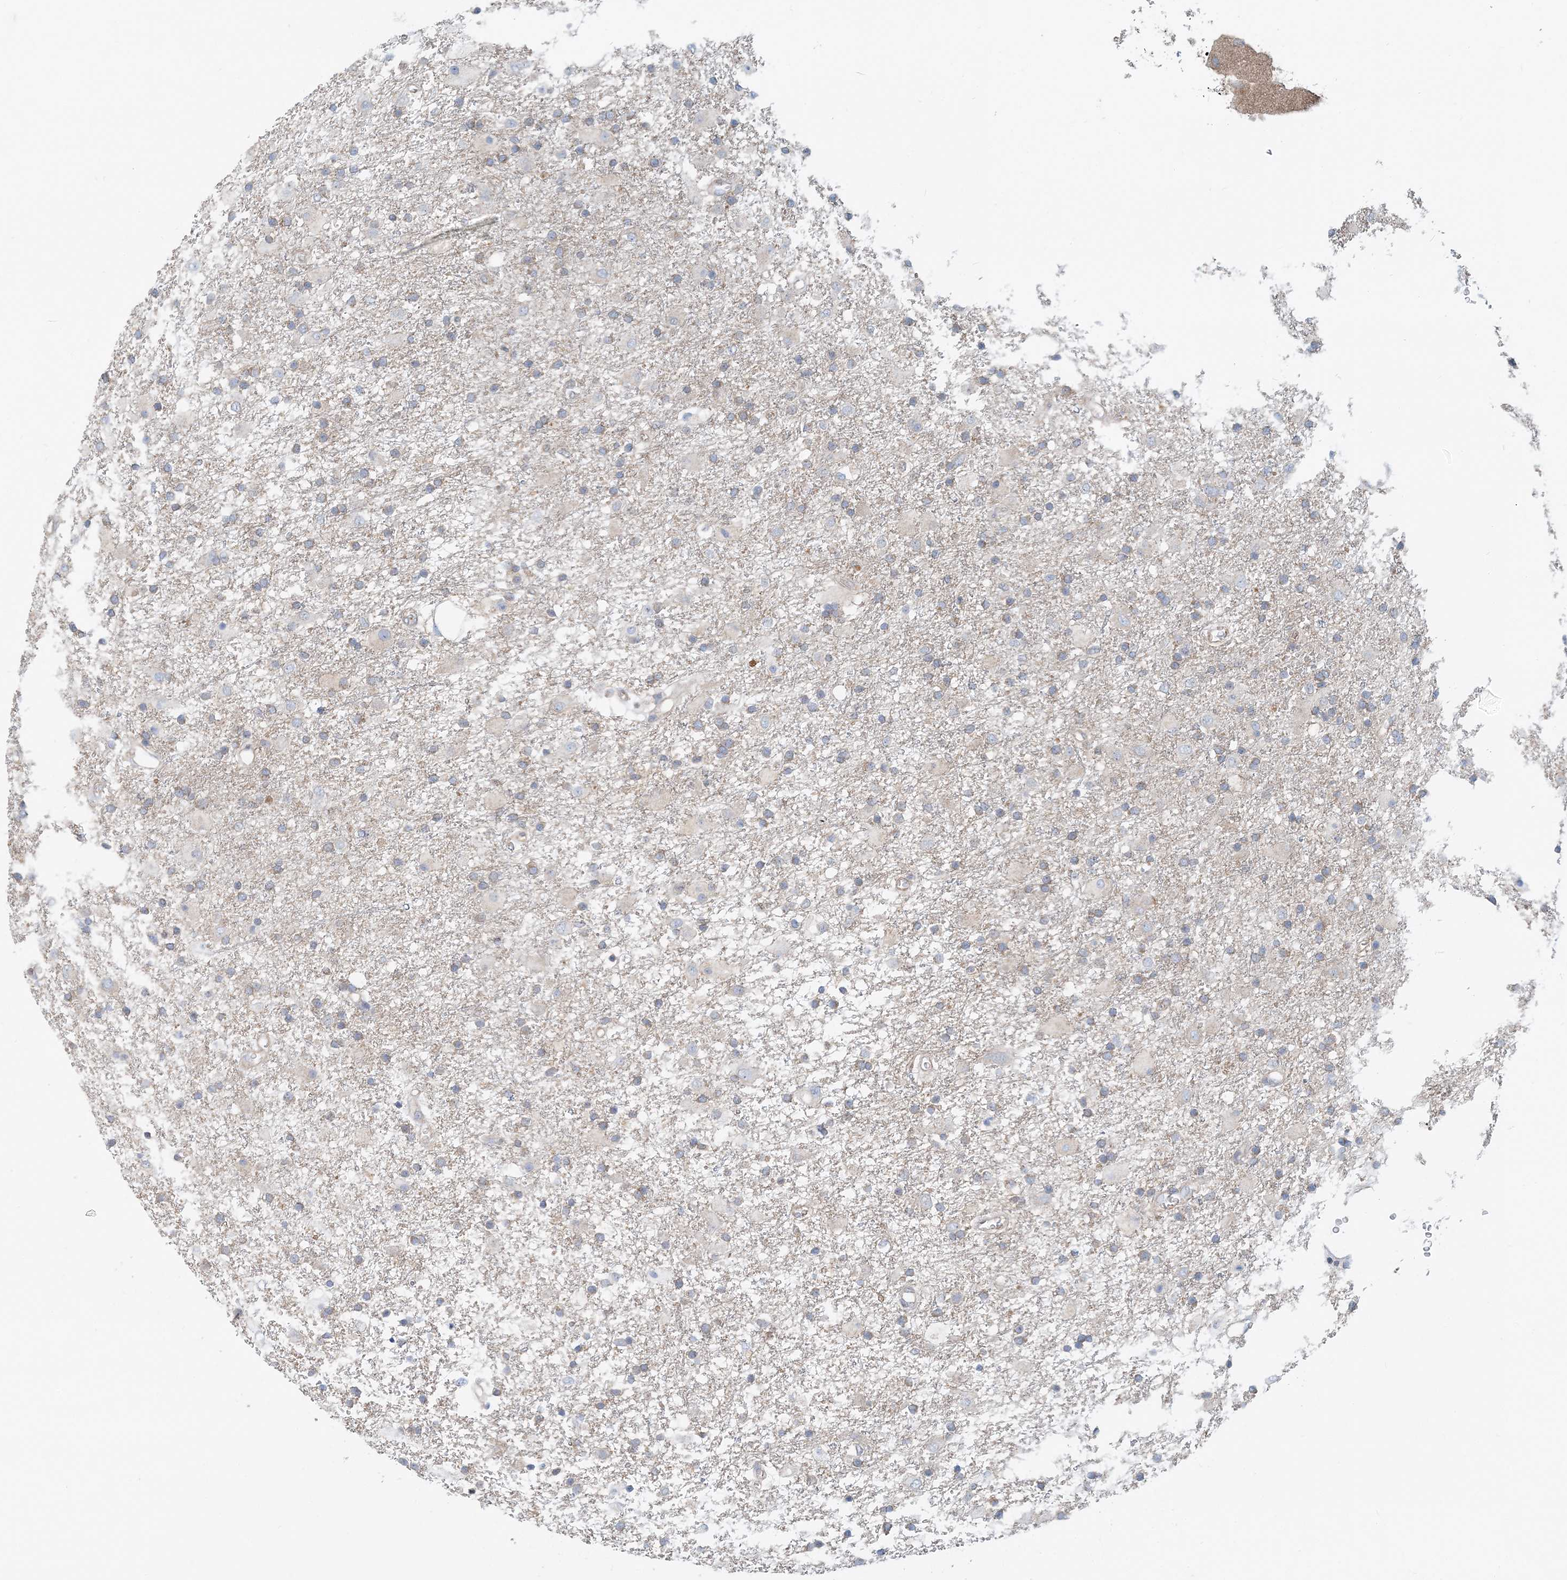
{"staining": {"intensity": "weak", "quantity": "<25%", "location": "cytoplasmic/membranous"}, "tissue": "glioma", "cell_type": "Tumor cells", "image_type": "cancer", "snomed": [{"axis": "morphology", "description": "Glioma, malignant, Low grade"}, {"axis": "topography", "description": "Brain"}], "caption": "Tumor cells show no significant expression in low-grade glioma (malignant).", "gene": "MOB4", "patient": {"sex": "male", "age": 65}}